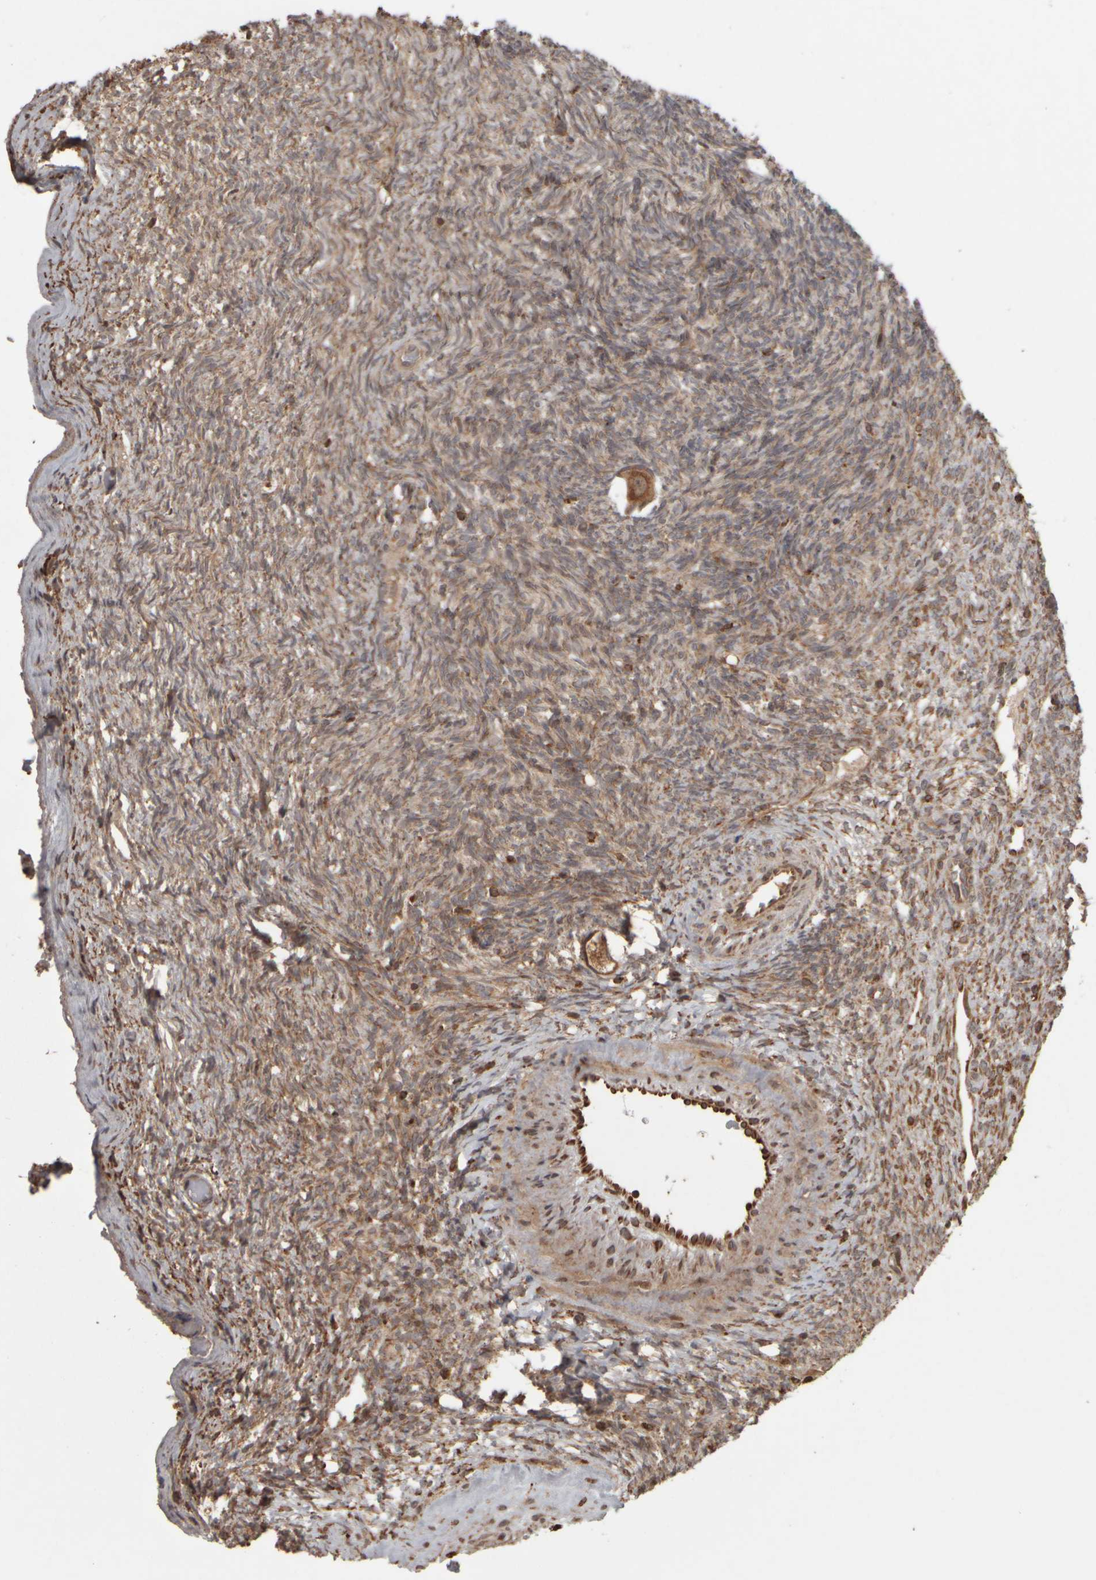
{"staining": {"intensity": "moderate", "quantity": ">75%", "location": "cytoplasmic/membranous"}, "tissue": "ovary", "cell_type": "Follicle cells", "image_type": "normal", "snomed": [{"axis": "morphology", "description": "Normal tissue, NOS"}, {"axis": "topography", "description": "Ovary"}], "caption": "Immunohistochemistry (DAB (3,3'-diaminobenzidine)) staining of unremarkable ovary shows moderate cytoplasmic/membranous protein staining in approximately >75% of follicle cells.", "gene": "AGBL3", "patient": {"sex": "female", "age": 34}}